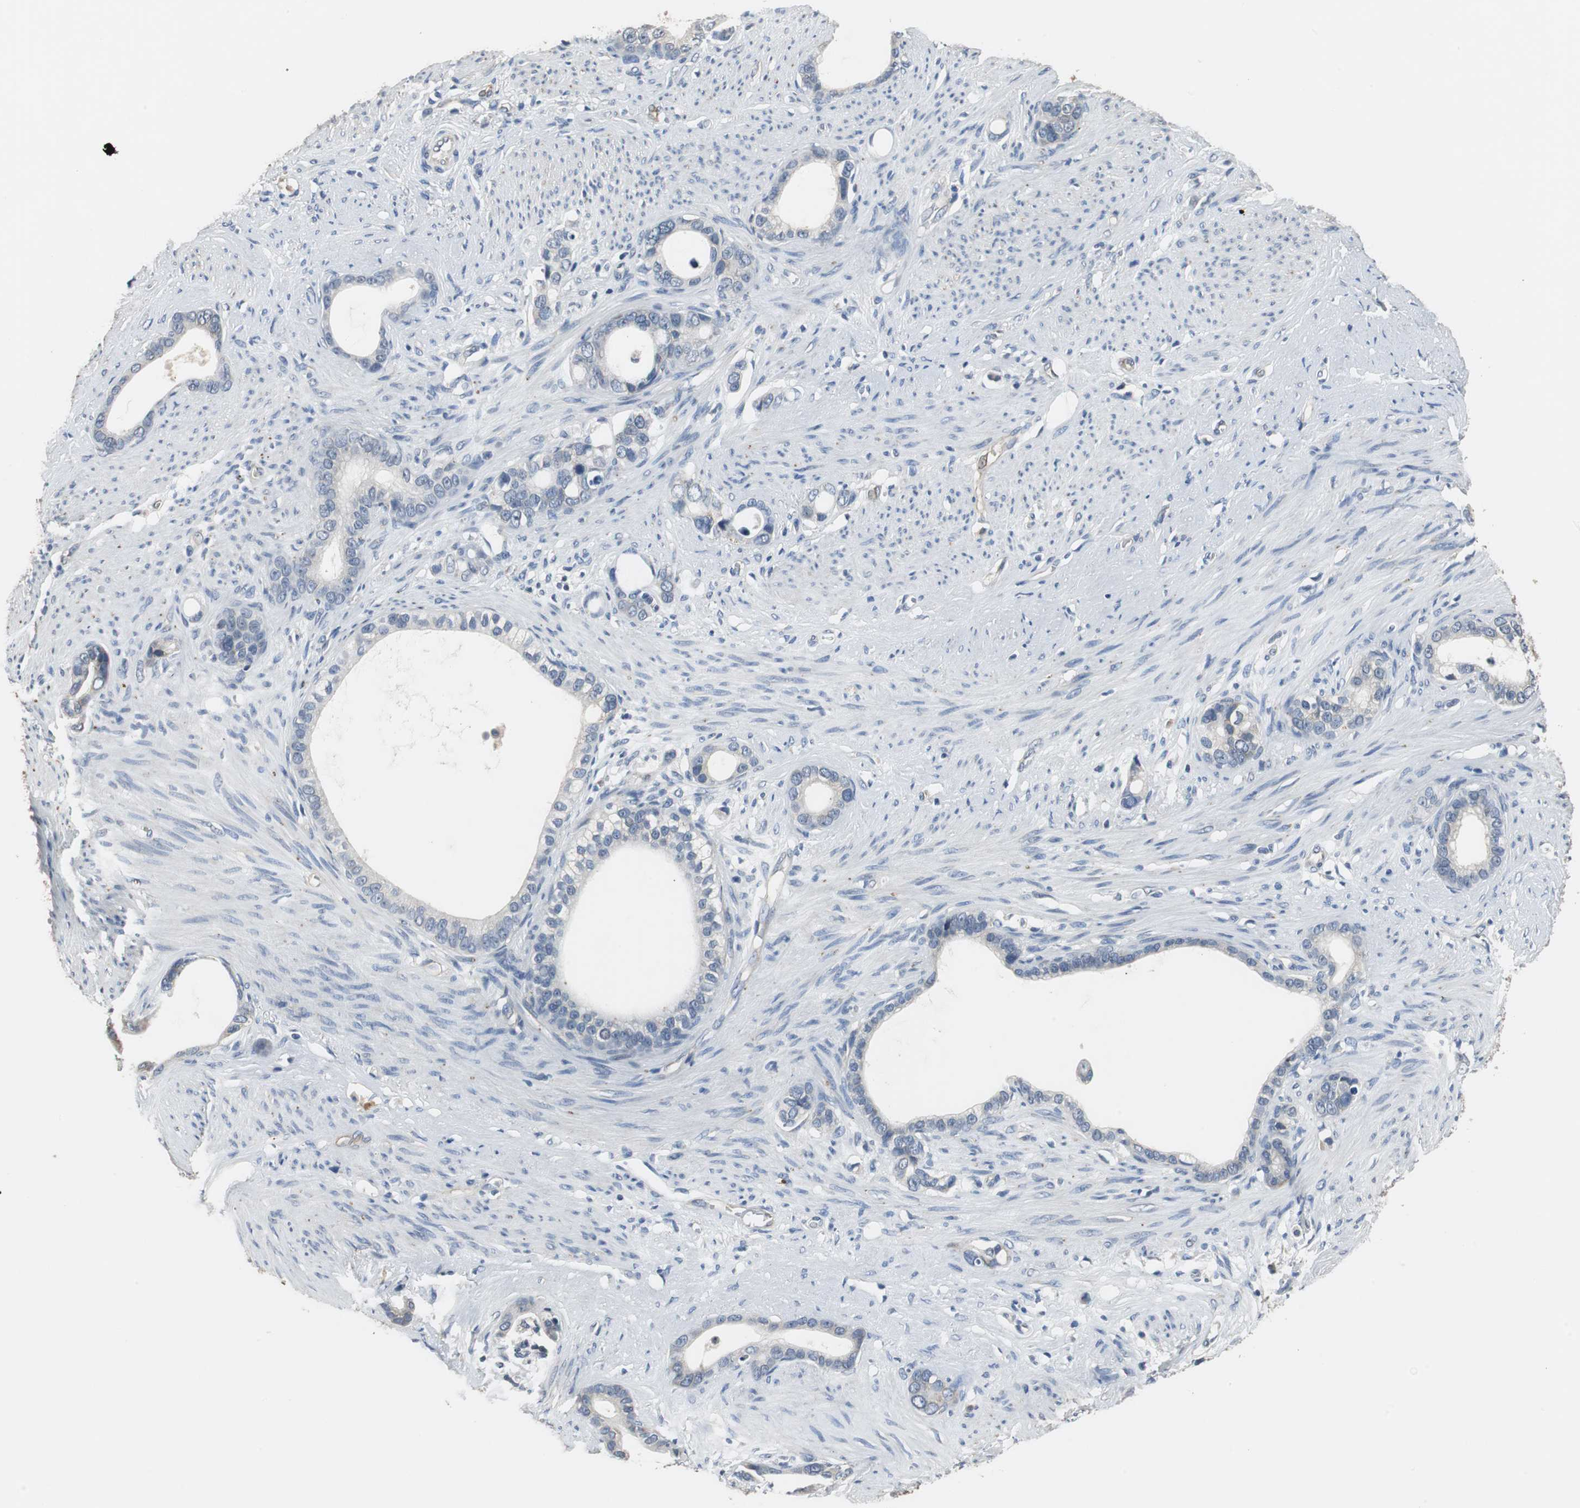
{"staining": {"intensity": "negative", "quantity": "none", "location": "none"}, "tissue": "stomach cancer", "cell_type": "Tumor cells", "image_type": "cancer", "snomed": [{"axis": "morphology", "description": "Adenocarcinoma, NOS"}, {"axis": "topography", "description": "Stomach"}], "caption": "Immunohistochemistry micrograph of human stomach cancer (adenocarcinoma) stained for a protein (brown), which reveals no staining in tumor cells. The staining is performed using DAB (3,3'-diaminobenzidine) brown chromogen with nuclei counter-stained in using hematoxylin.", "gene": "MTIF2", "patient": {"sex": "female", "age": 75}}